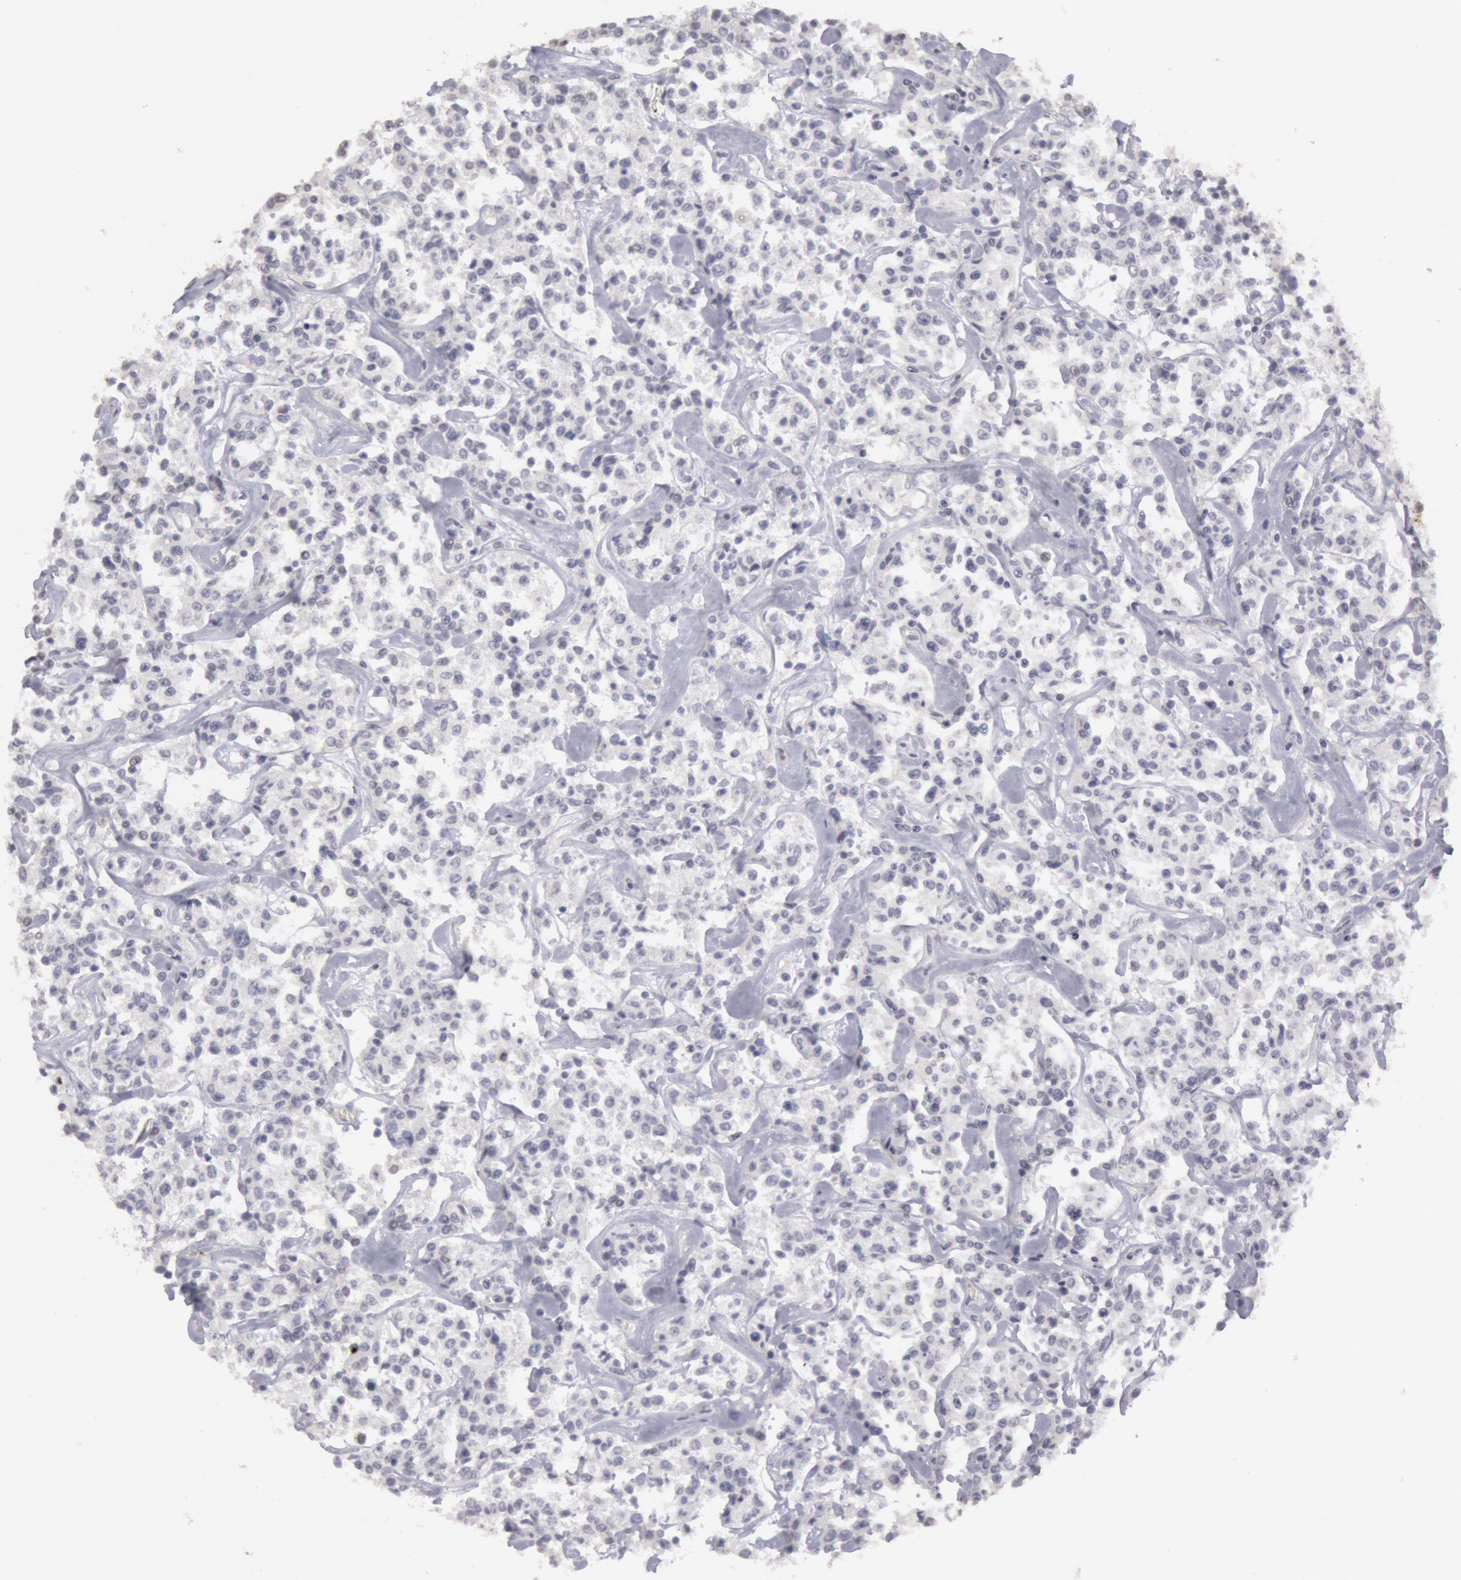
{"staining": {"intensity": "negative", "quantity": "none", "location": "none"}, "tissue": "lymphoma", "cell_type": "Tumor cells", "image_type": "cancer", "snomed": [{"axis": "morphology", "description": "Malignant lymphoma, non-Hodgkin's type, Low grade"}, {"axis": "topography", "description": "Small intestine"}], "caption": "A histopathology image of human low-grade malignant lymphoma, non-Hodgkin's type is negative for staining in tumor cells. The staining is performed using DAB (3,3'-diaminobenzidine) brown chromogen with nuclei counter-stained in using hematoxylin.", "gene": "RIMBP3C", "patient": {"sex": "female", "age": 59}}